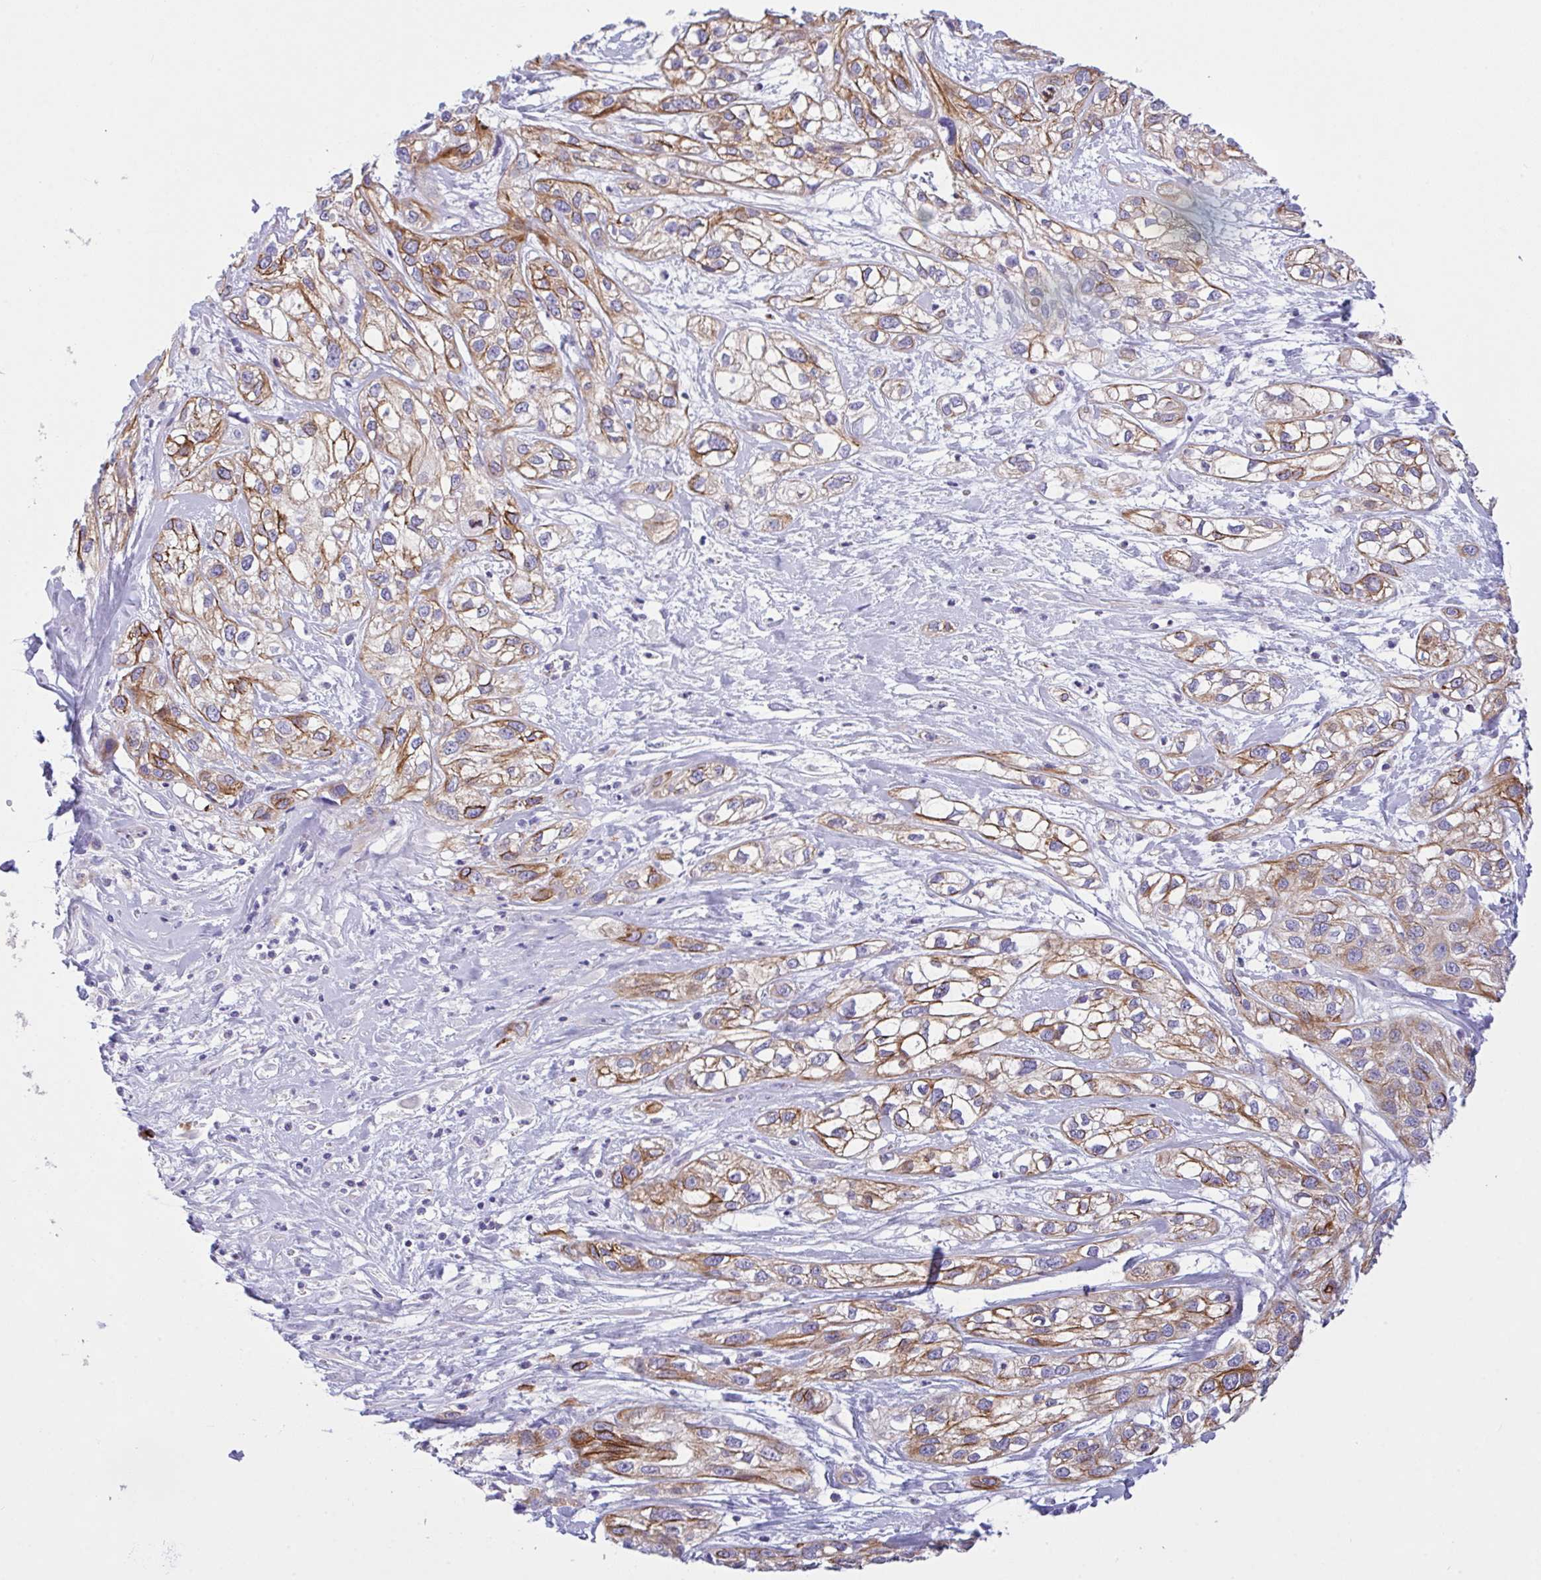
{"staining": {"intensity": "moderate", "quantity": ">75%", "location": "cytoplasmic/membranous"}, "tissue": "skin cancer", "cell_type": "Tumor cells", "image_type": "cancer", "snomed": [{"axis": "morphology", "description": "Squamous cell carcinoma, NOS"}, {"axis": "topography", "description": "Skin"}], "caption": "Tumor cells show moderate cytoplasmic/membranous positivity in about >75% of cells in skin squamous cell carcinoma. The staining was performed using DAB (3,3'-diaminobenzidine) to visualize the protein expression in brown, while the nuclei were stained in blue with hematoxylin (Magnification: 20x).", "gene": "FBXL20", "patient": {"sex": "male", "age": 82}}